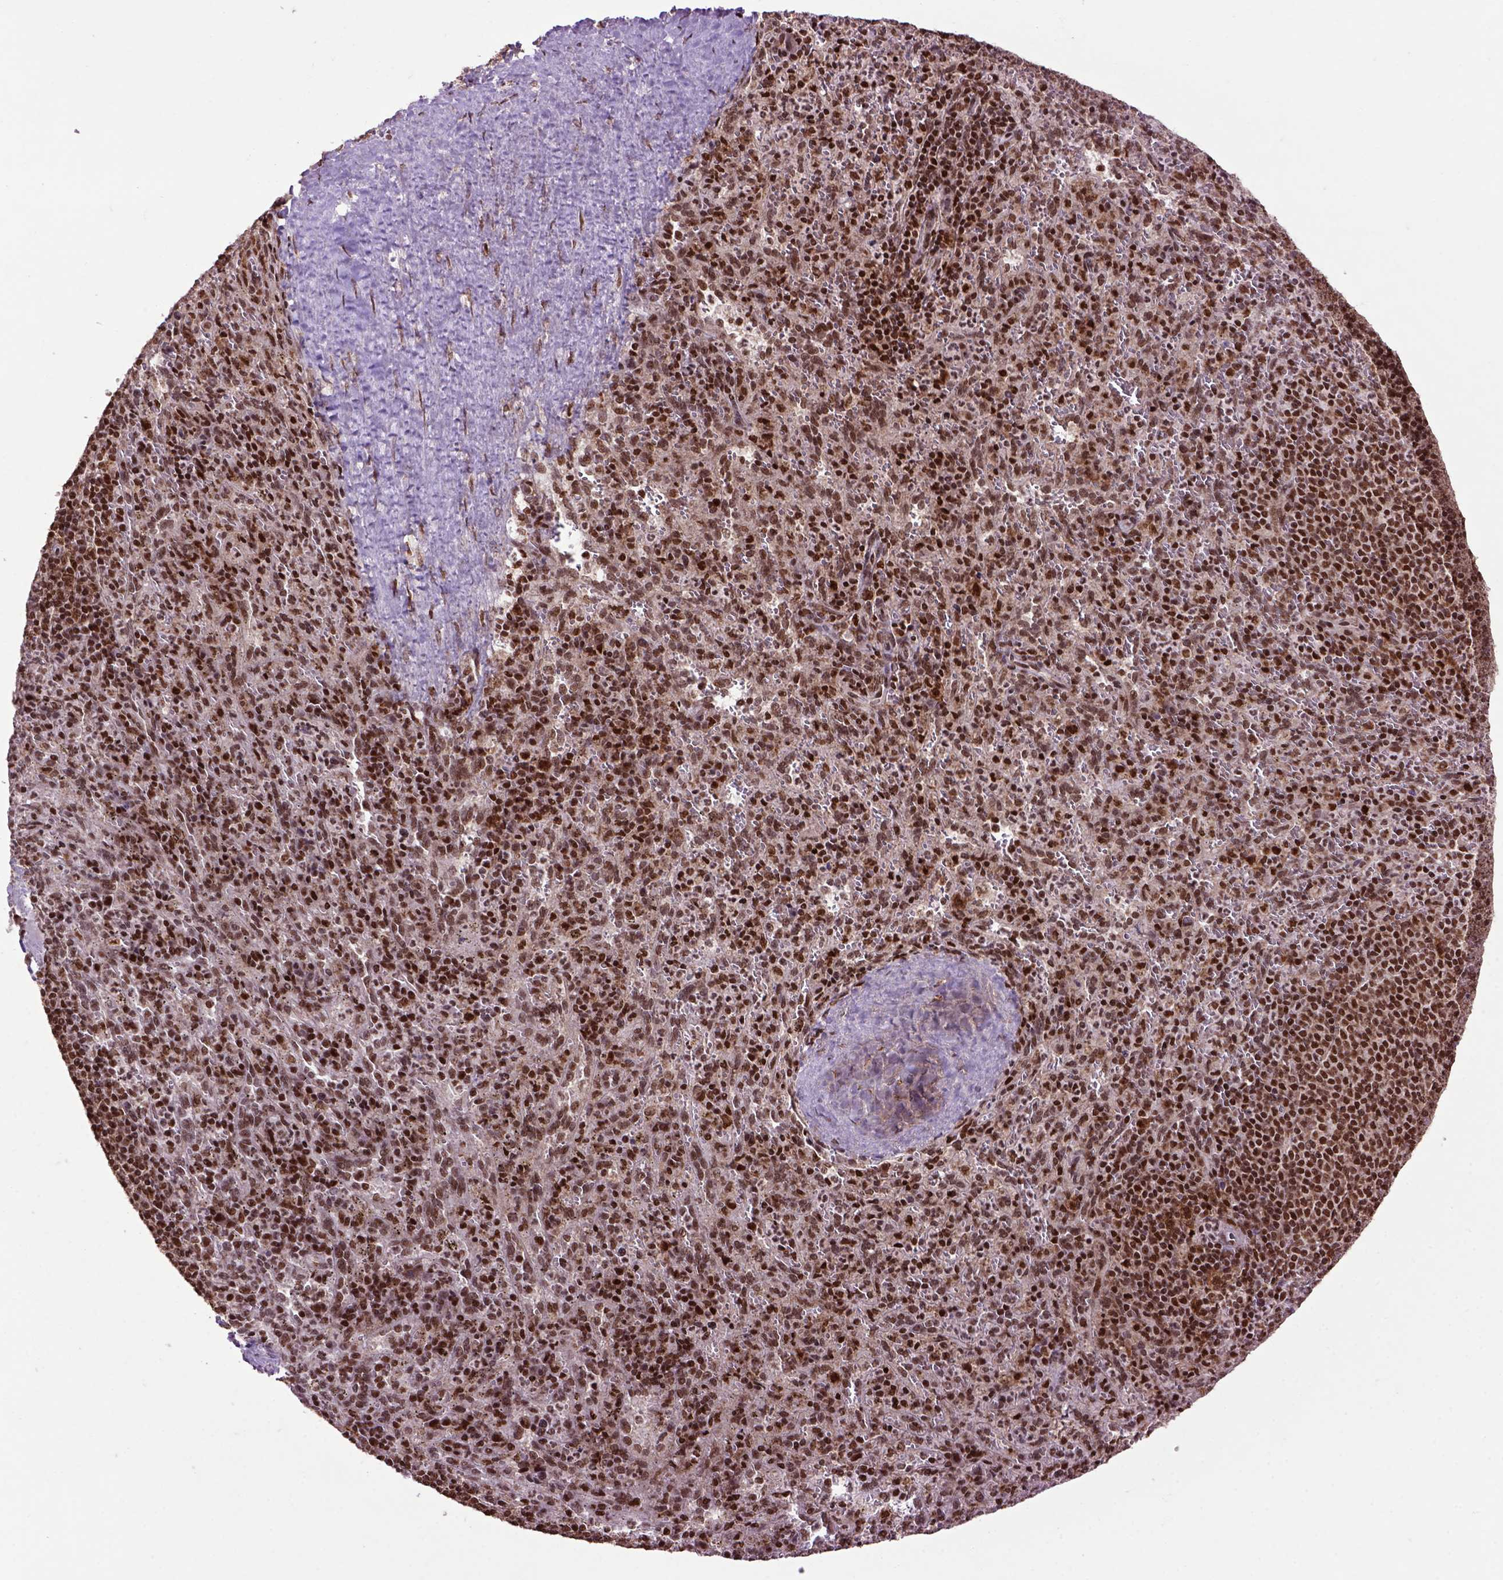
{"staining": {"intensity": "strong", "quantity": ">75%", "location": "nuclear"}, "tissue": "spleen", "cell_type": "Cells in red pulp", "image_type": "normal", "snomed": [{"axis": "morphology", "description": "Normal tissue, NOS"}, {"axis": "topography", "description": "Spleen"}], "caption": "The image demonstrates staining of normal spleen, revealing strong nuclear protein expression (brown color) within cells in red pulp. (IHC, brightfield microscopy, high magnification).", "gene": "CELF1", "patient": {"sex": "male", "age": 57}}